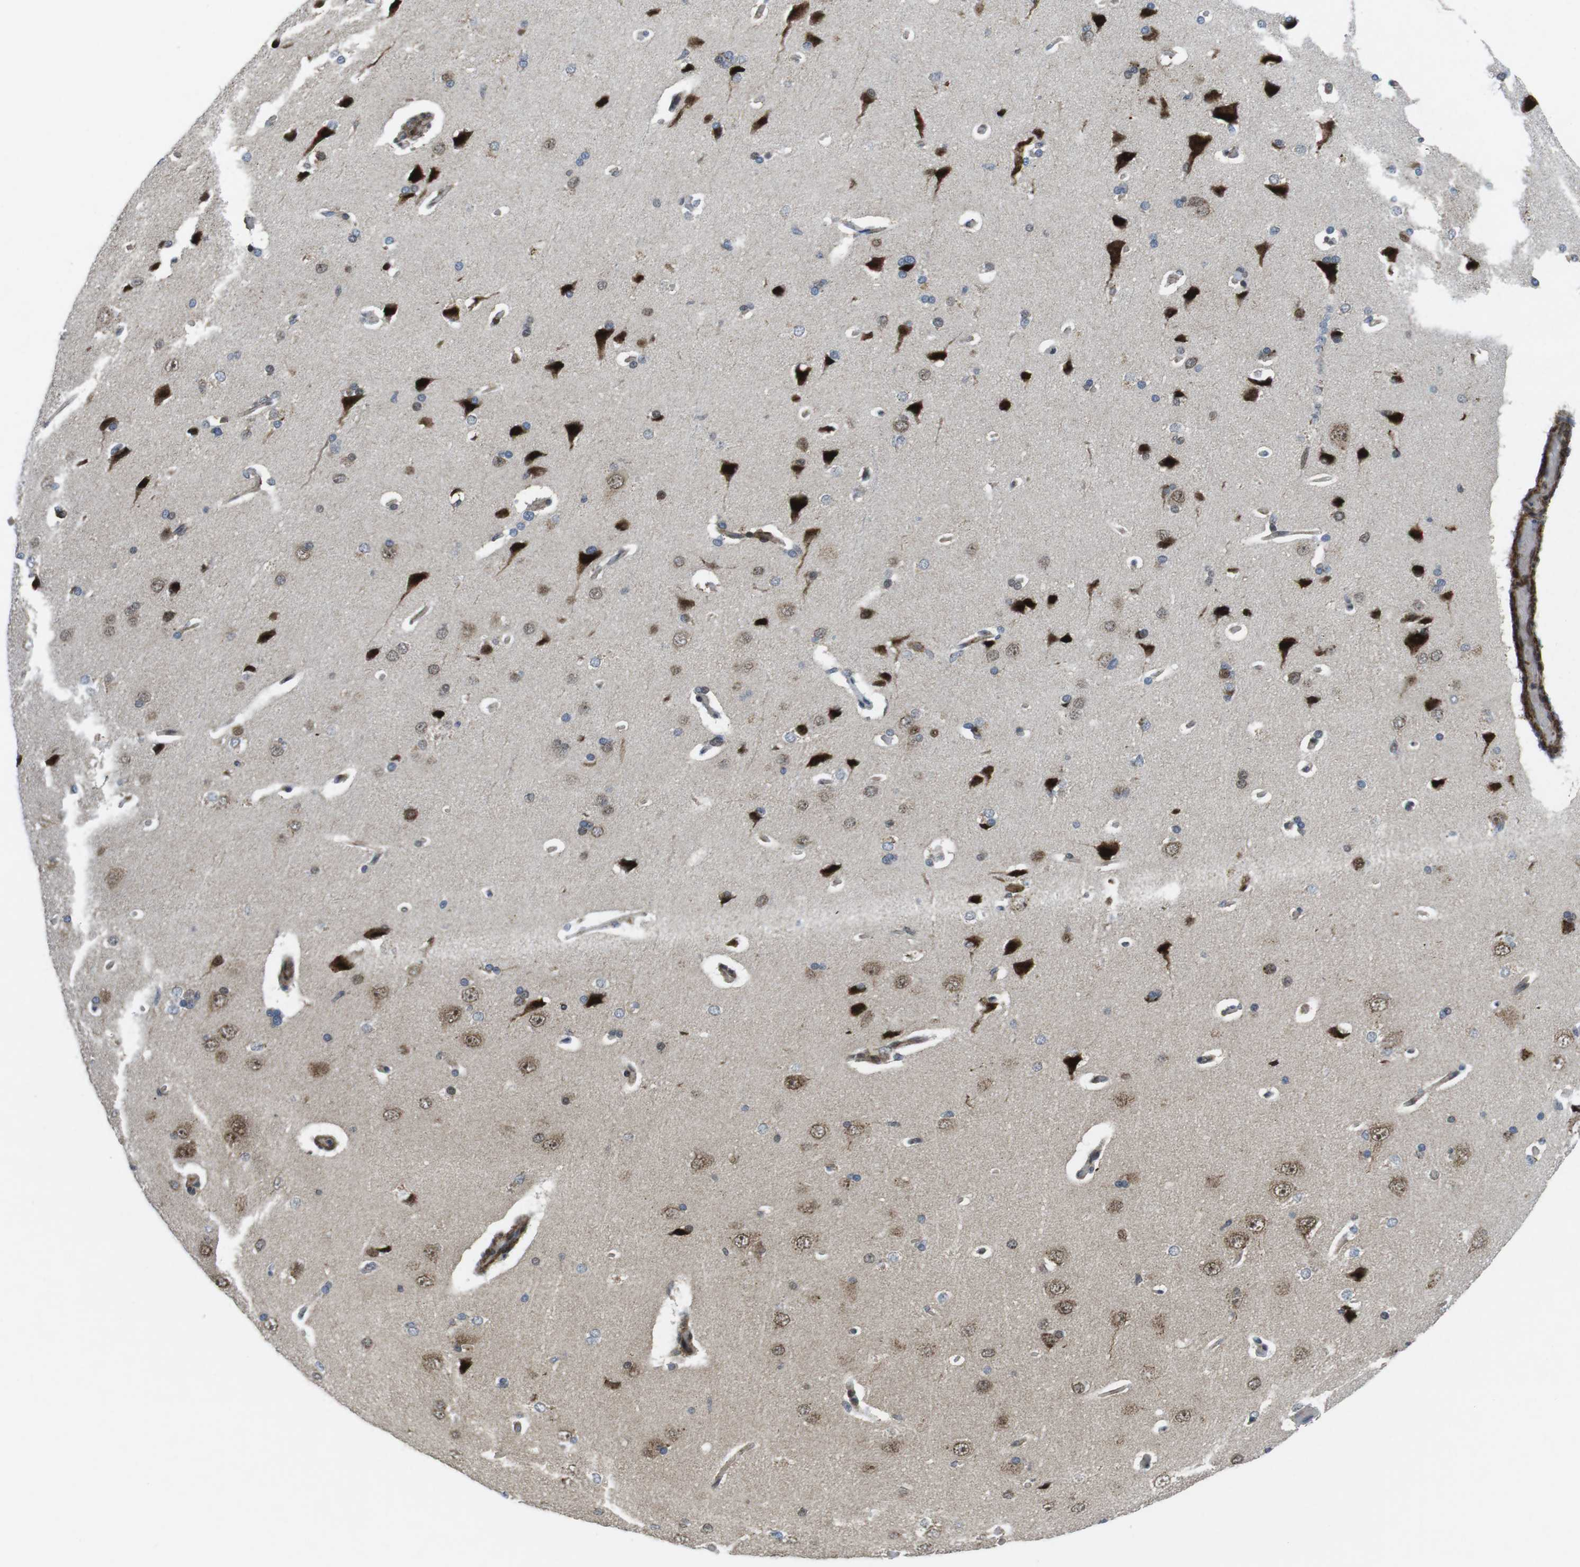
{"staining": {"intensity": "moderate", "quantity": ">75%", "location": "cytoplasmic/membranous"}, "tissue": "cerebral cortex", "cell_type": "Endothelial cells", "image_type": "normal", "snomed": [{"axis": "morphology", "description": "Normal tissue, NOS"}, {"axis": "topography", "description": "Cerebral cortex"}], "caption": "Protein analysis of normal cerebral cortex demonstrates moderate cytoplasmic/membranous expression in approximately >75% of endothelial cells. The staining was performed using DAB to visualize the protein expression in brown, while the nuclei were stained in blue with hematoxylin (Magnification: 20x).", "gene": "CUL7", "patient": {"sex": "male", "age": 62}}